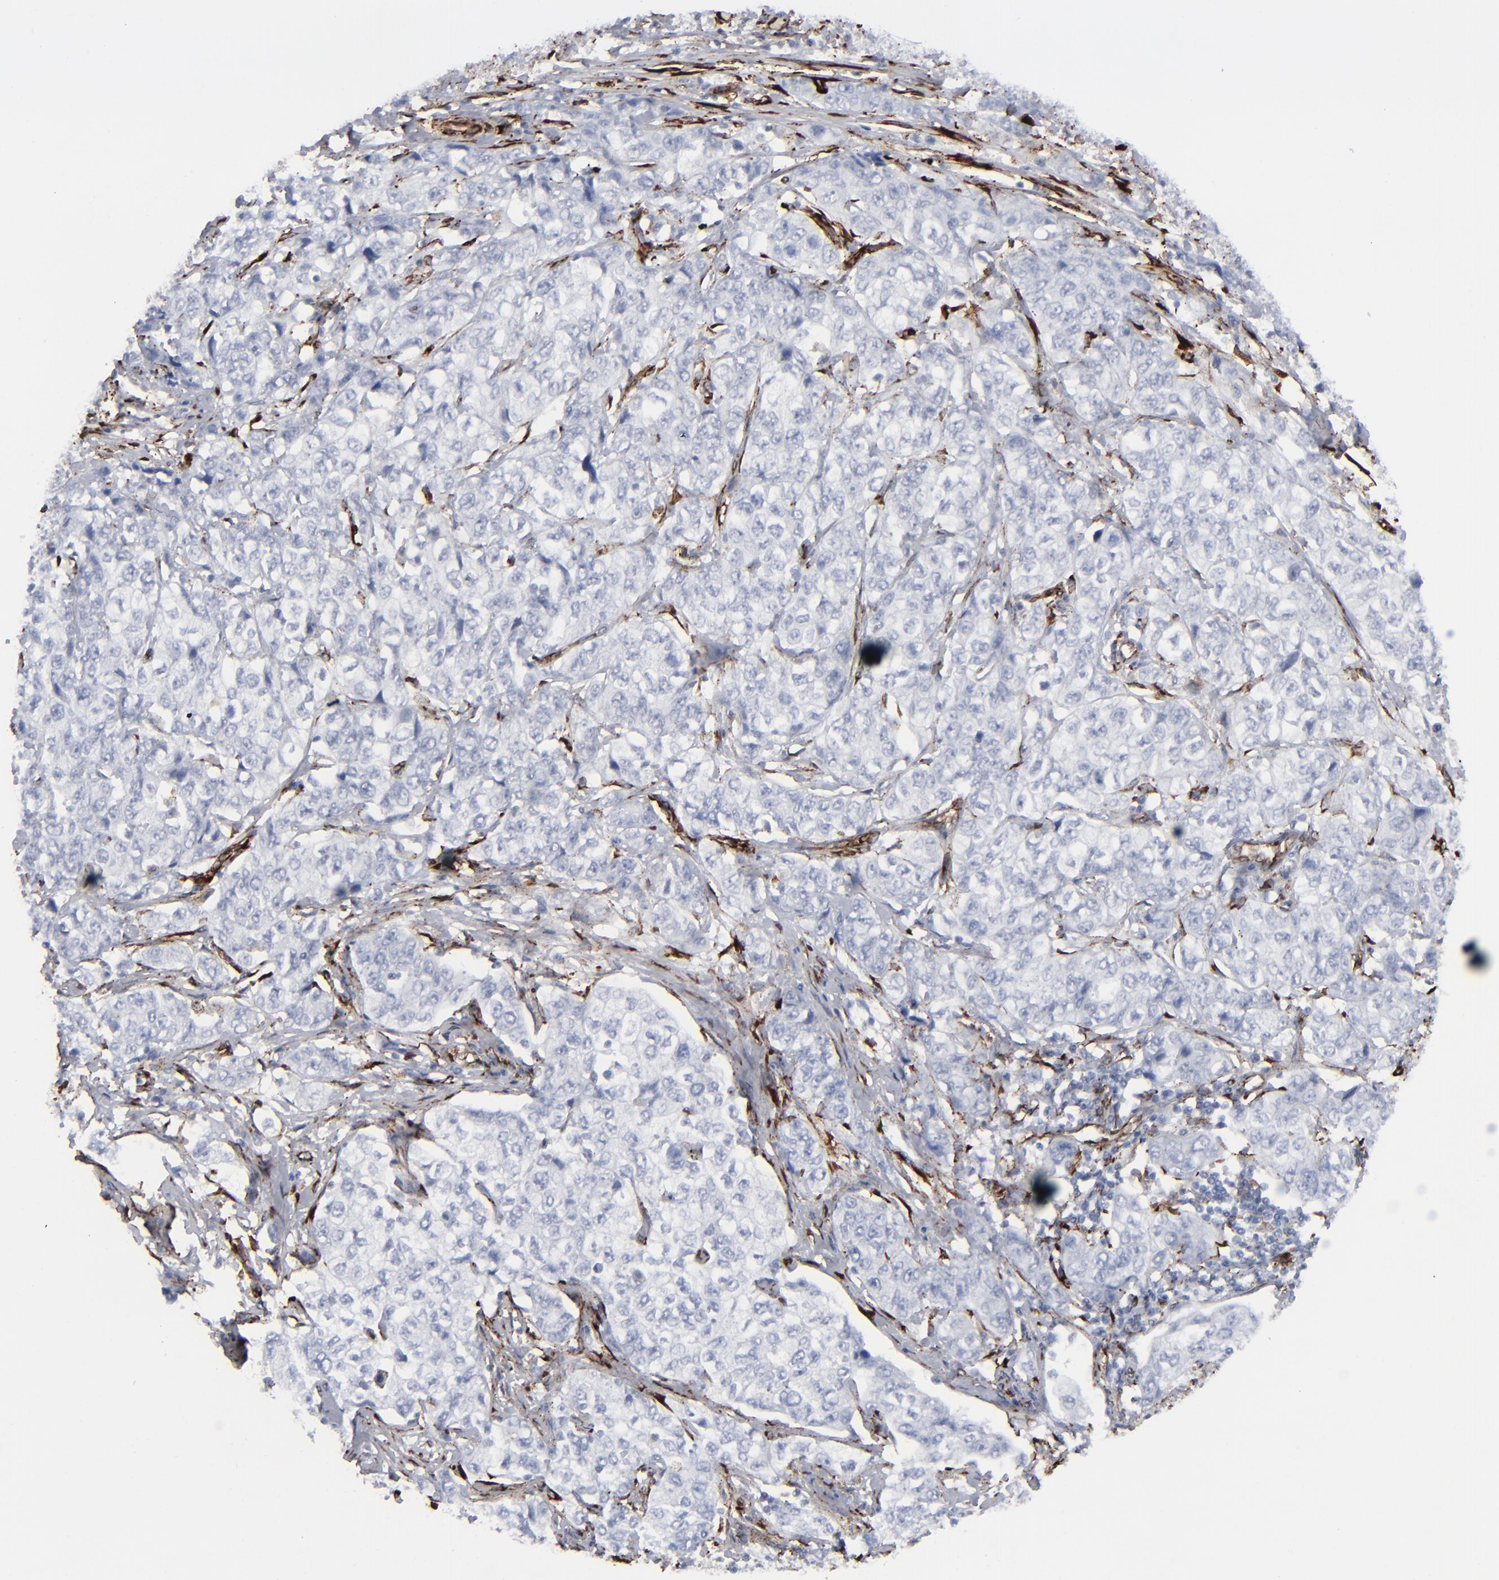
{"staining": {"intensity": "negative", "quantity": "none", "location": "none"}, "tissue": "stomach cancer", "cell_type": "Tumor cells", "image_type": "cancer", "snomed": [{"axis": "morphology", "description": "Adenocarcinoma, NOS"}, {"axis": "topography", "description": "Stomach"}], "caption": "Tumor cells are negative for brown protein staining in stomach cancer (adenocarcinoma).", "gene": "SPARC", "patient": {"sex": "male", "age": 48}}